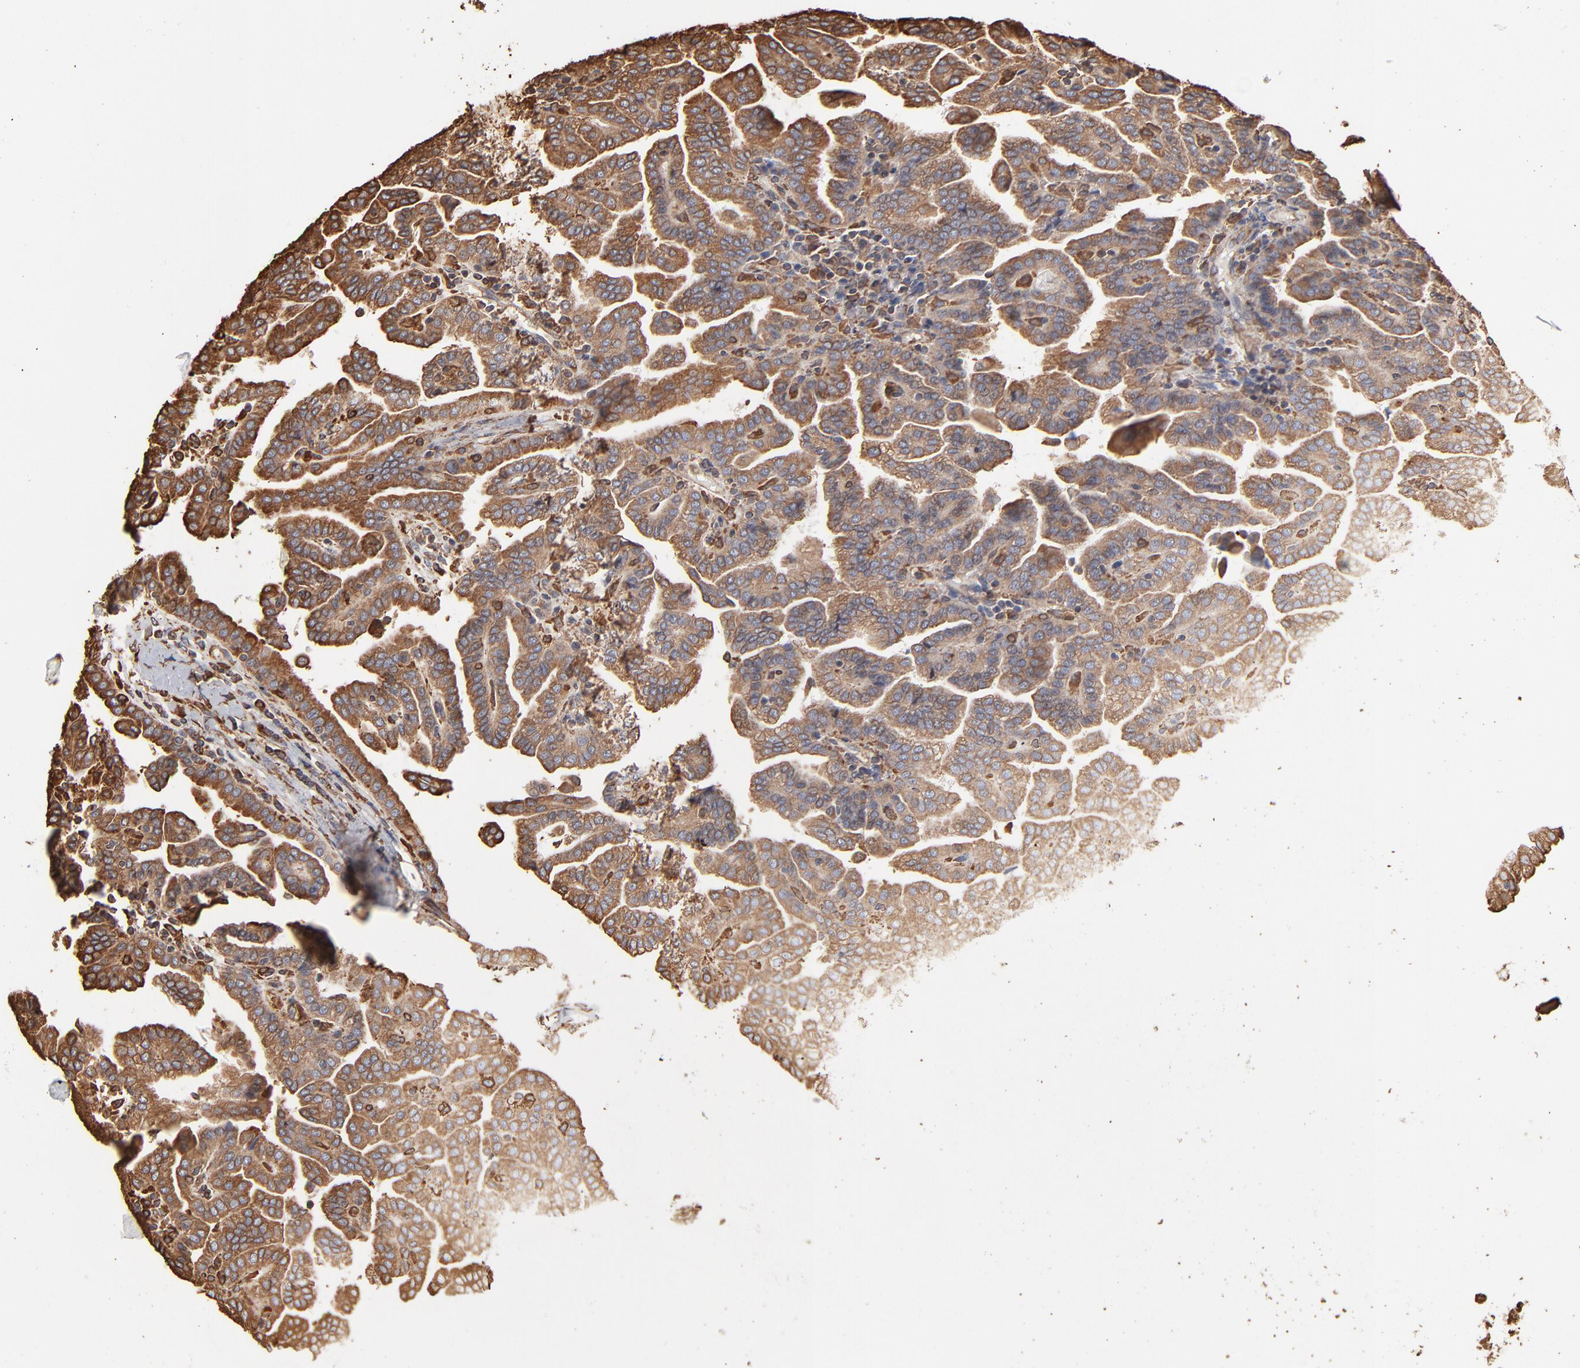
{"staining": {"intensity": "moderate", "quantity": ">75%", "location": "cytoplasmic/membranous"}, "tissue": "renal cancer", "cell_type": "Tumor cells", "image_type": "cancer", "snomed": [{"axis": "morphology", "description": "Adenocarcinoma, NOS"}, {"axis": "topography", "description": "Kidney"}], "caption": "Adenocarcinoma (renal) was stained to show a protein in brown. There is medium levels of moderate cytoplasmic/membranous positivity in approximately >75% of tumor cells. The staining was performed using DAB (3,3'-diaminobenzidine), with brown indicating positive protein expression. Nuclei are stained blue with hematoxylin.", "gene": "PDIA3", "patient": {"sex": "male", "age": 61}}